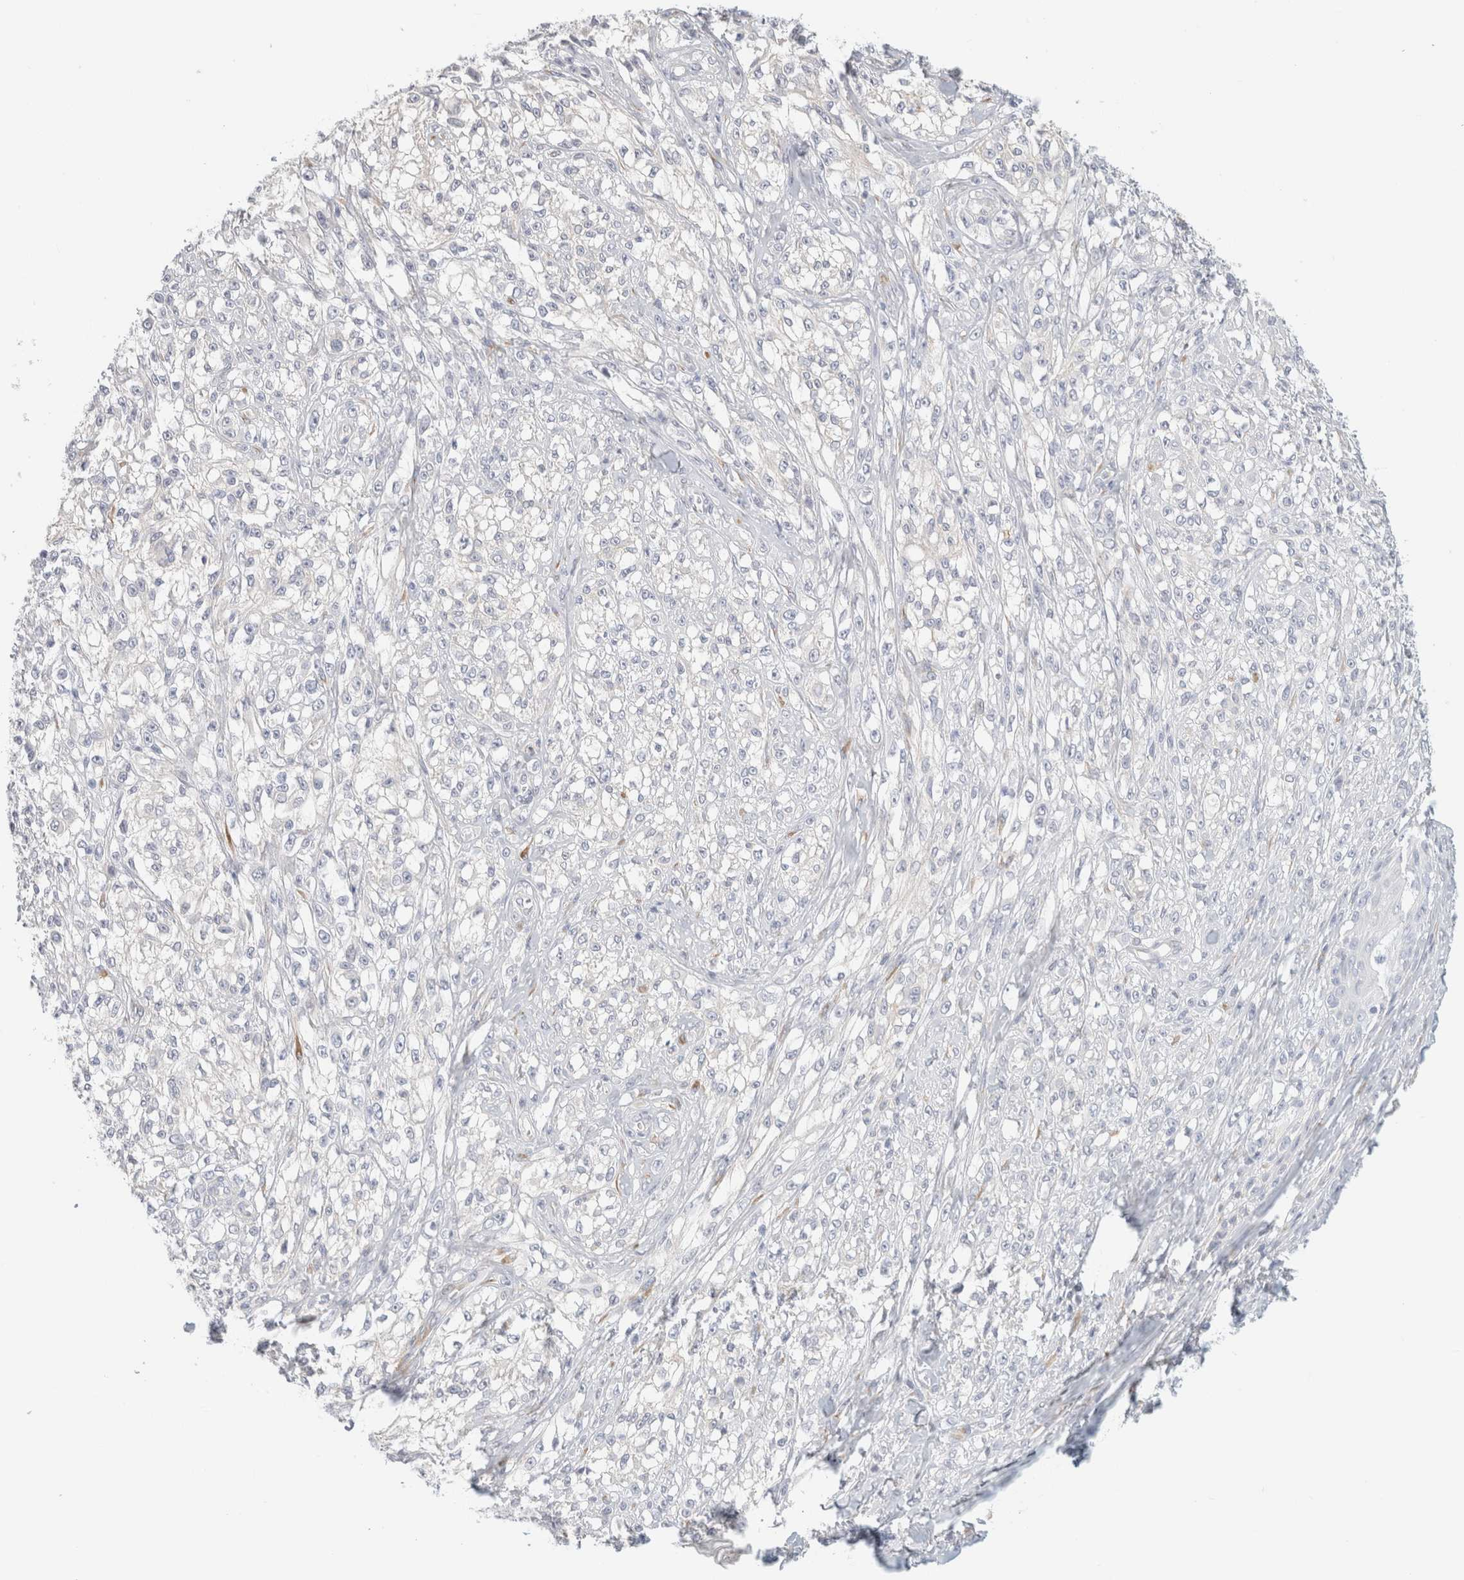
{"staining": {"intensity": "negative", "quantity": "none", "location": "none"}, "tissue": "melanoma", "cell_type": "Tumor cells", "image_type": "cancer", "snomed": [{"axis": "morphology", "description": "Malignant melanoma, NOS"}, {"axis": "topography", "description": "Skin of head"}], "caption": "The micrograph reveals no staining of tumor cells in melanoma.", "gene": "RTN4", "patient": {"sex": "male", "age": 83}}